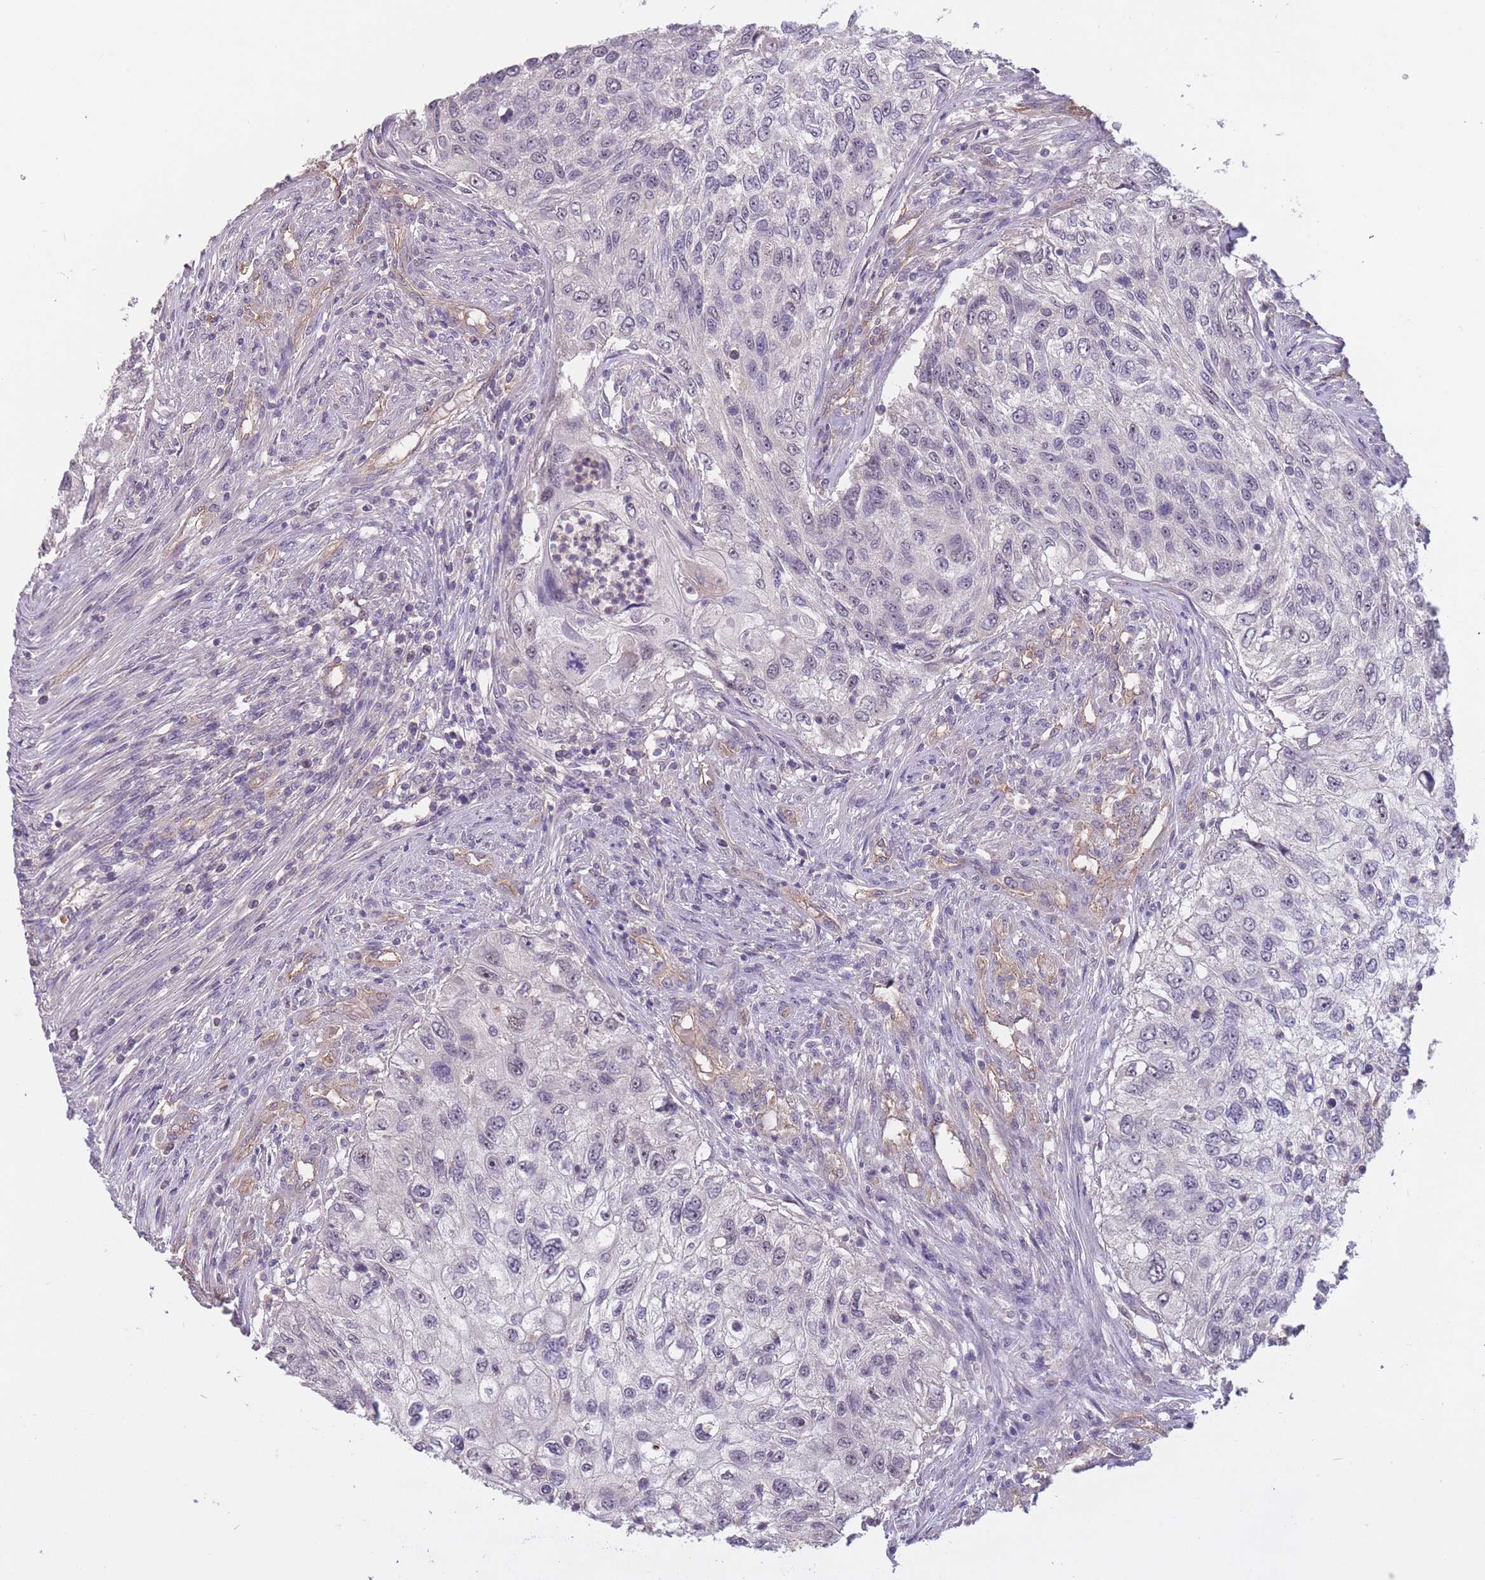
{"staining": {"intensity": "negative", "quantity": "none", "location": "none"}, "tissue": "urothelial cancer", "cell_type": "Tumor cells", "image_type": "cancer", "snomed": [{"axis": "morphology", "description": "Urothelial carcinoma, High grade"}, {"axis": "topography", "description": "Urinary bladder"}], "caption": "DAB immunohistochemical staining of human urothelial cancer reveals no significant expression in tumor cells. The staining is performed using DAB (3,3'-diaminobenzidine) brown chromogen with nuclei counter-stained in using hematoxylin.", "gene": "KIAA1755", "patient": {"sex": "female", "age": 60}}